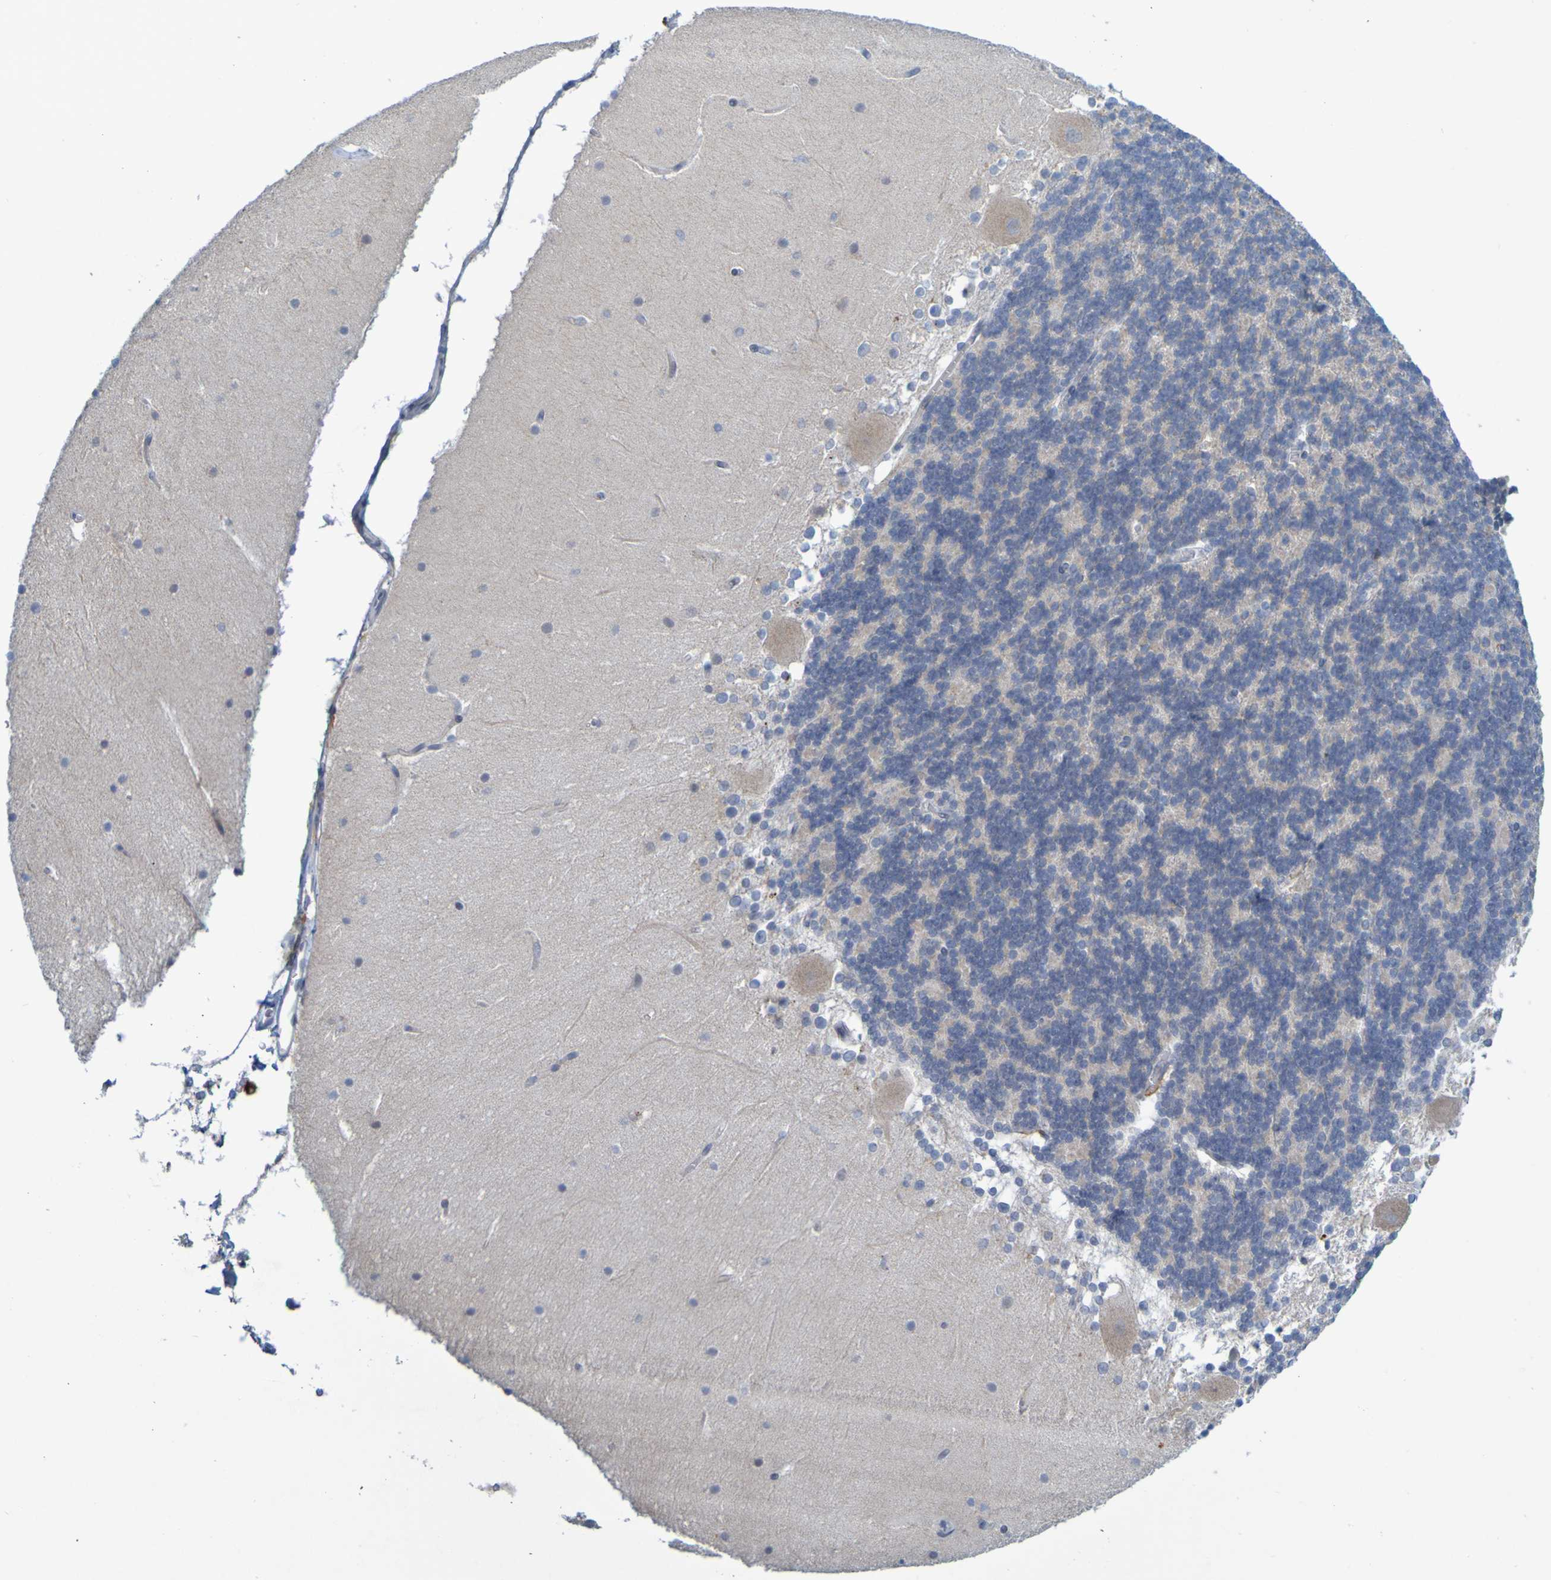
{"staining": {"intensity": "weak", "quantity": "25%-75%", "location": "cytoplasmic/membranous"}, "tissue": "cerebellum", "cell_type": "Cells in granular layer", "image_type": "normal", "snomed": [{"axis": "morphology", "description": "Normal tissue, NOS"}, {"axis": "topography", "description": "Cerebellum"}], "caption": "Cells in granular layer show low levels of weak cytoplasmic/membranous positivity in about 25%-75% of cells in normal cerebellum.", "gene": "LILRB5", "patient": {"sex": "female", "age": 19}}